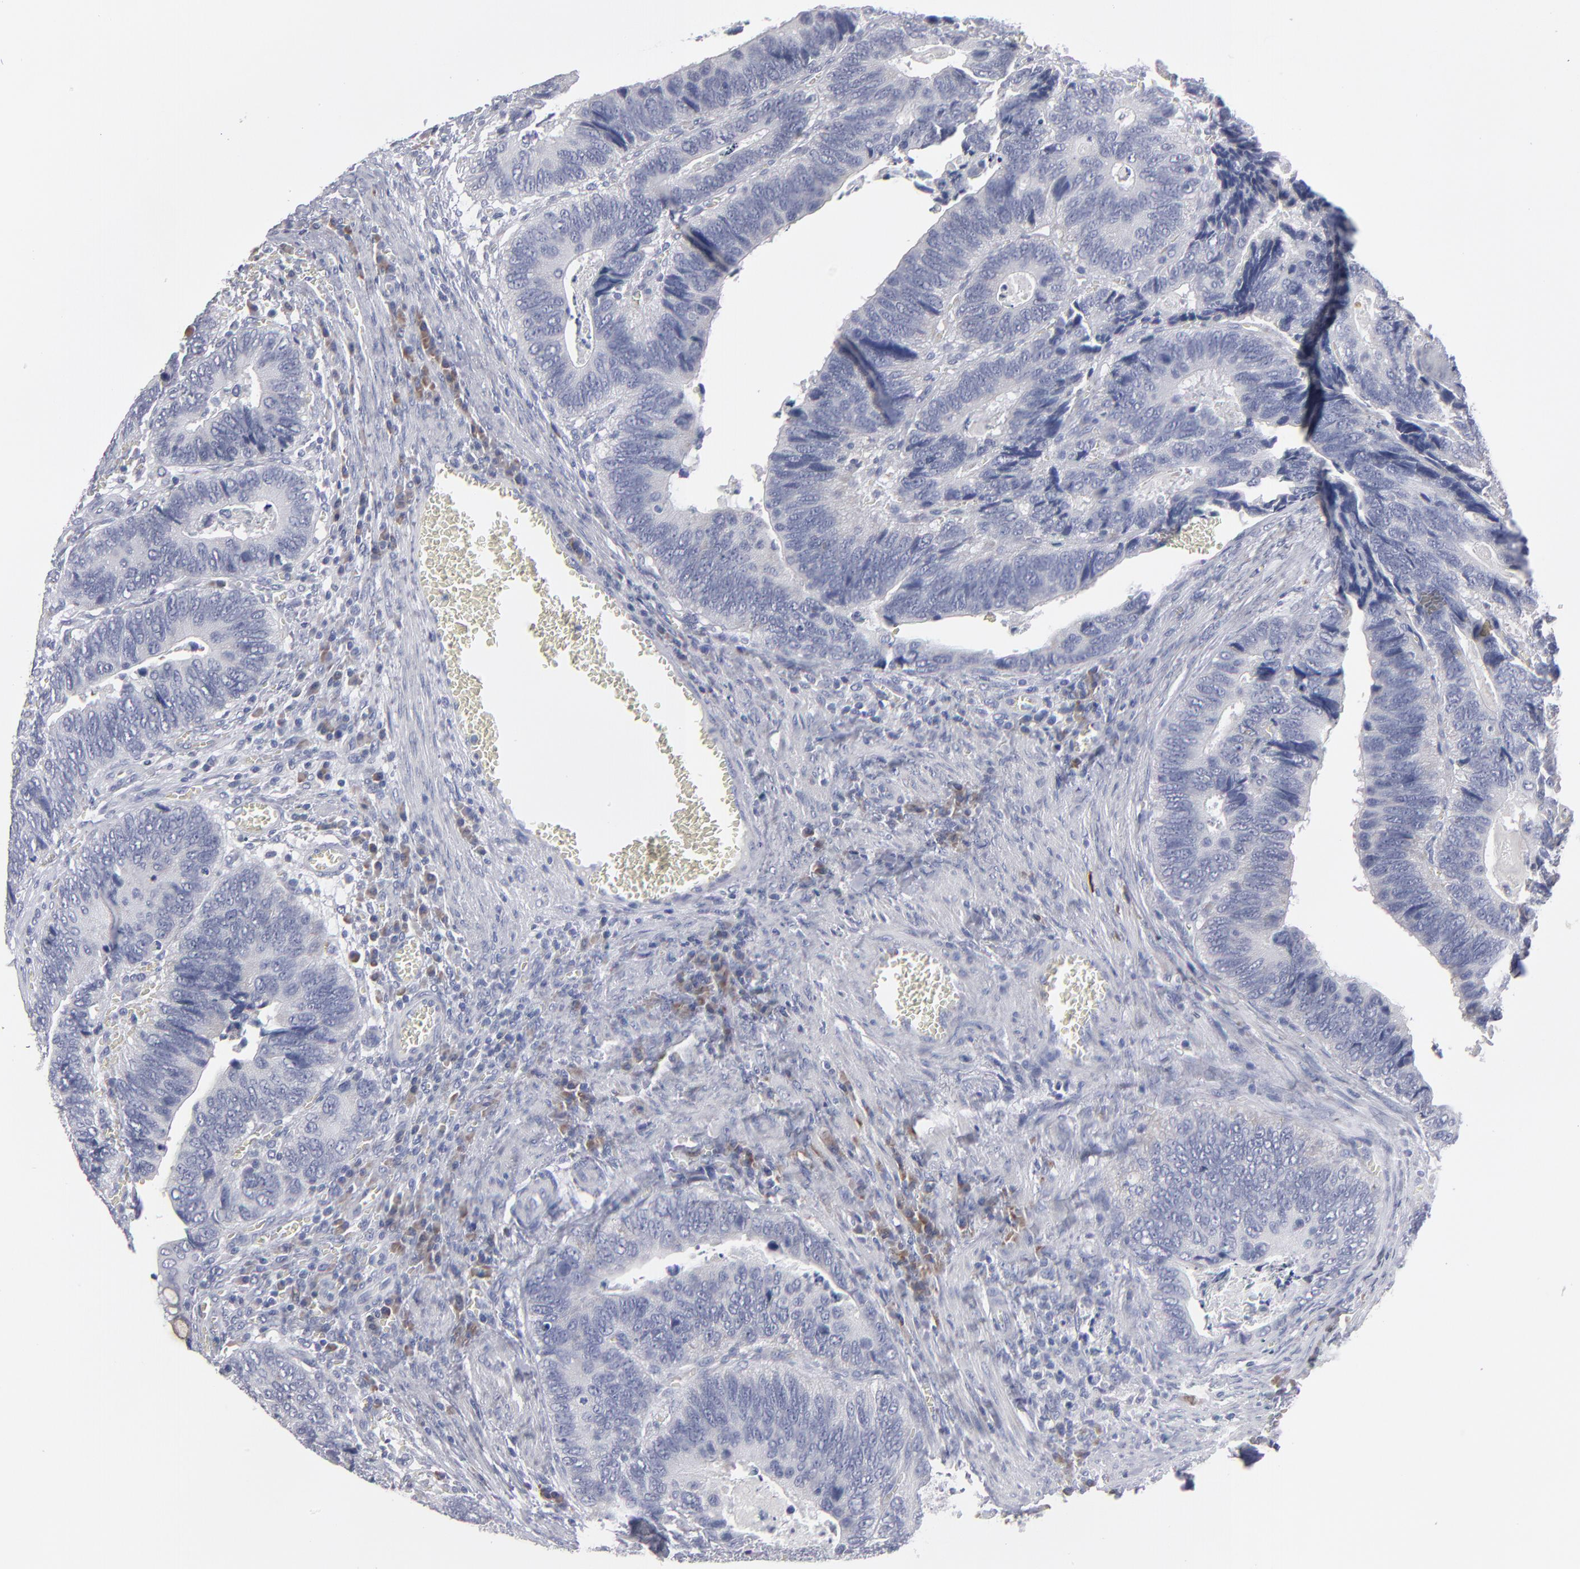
{"staining": {"intensity": "weak", "quantity": "<25%", "location": "cytoplasmic/membranous"}, "tissue": "colorectal cancer", "cell_type": "Tumor cells", "image_type": "cancer", "snomed": [{"axis": "morphology", "description": "Adenocarcinoma, NOS"}, {"axis": "topography", "description": "Colon"}], "caption": "Tumor cells show no significant staining in adenocarcinoma (colorectal).", "gene": "CCDC80", "patient": {"sex": "male", "age": 72}}